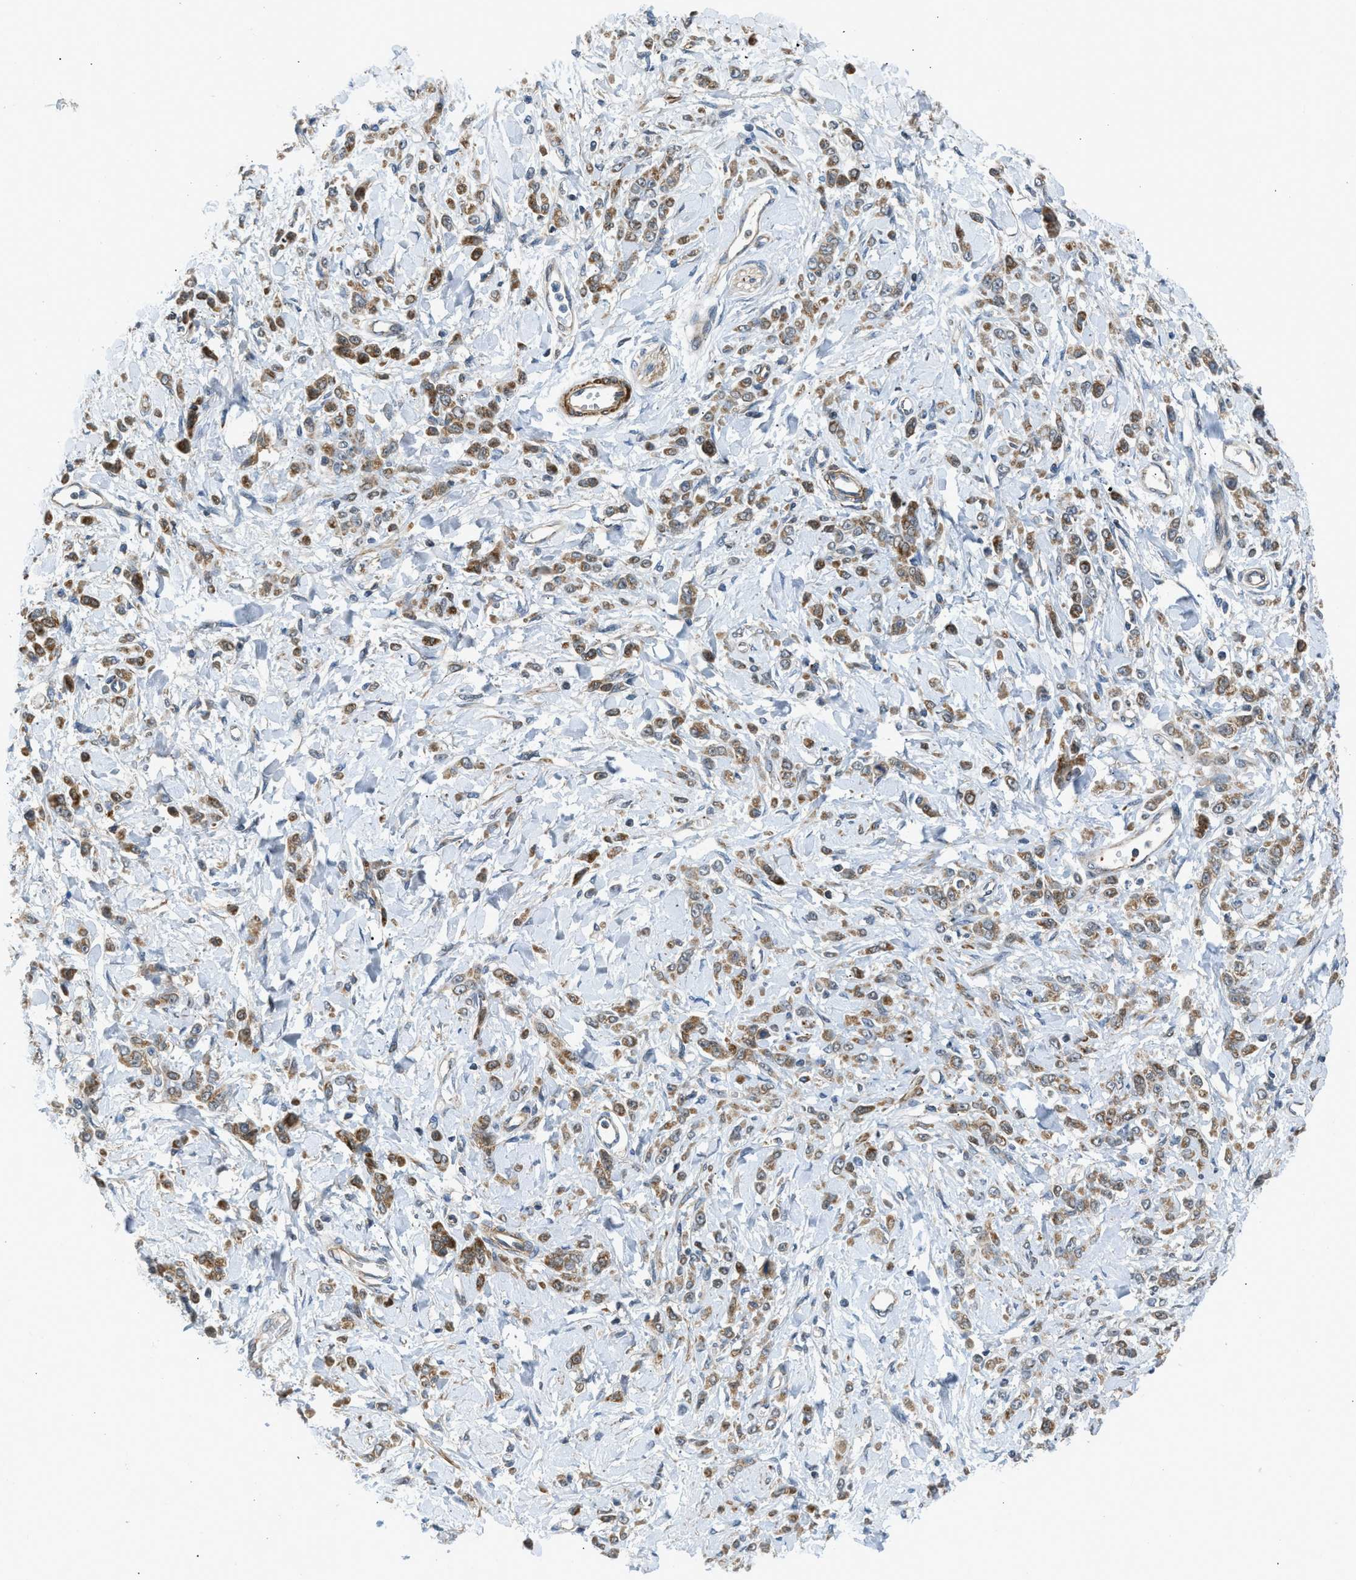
{"staining": {"intensity": "strong", "quantity": ">75%", "location": "cytoplasmic/membranous"}, "tissue": "stomach cancer", "cell_type": "Tumor cells", "image_type": "cancer", "snomed": [{"axis": "morphology", "description": "Normal tissue, NOS"}, {"axis": "morphology", "description": "Adenocarcinoma, NOS"}, {"axis": "topography", "description": "Stomach"}], "caption": "There is high levels of strong cytoplasmic/membranous expression in tumor cells of stomach cancer, as demonstrated by immunohistochemical staining (brown color).", "gene": "SESN2", "patient": {"sex": "male", "age": 82}}